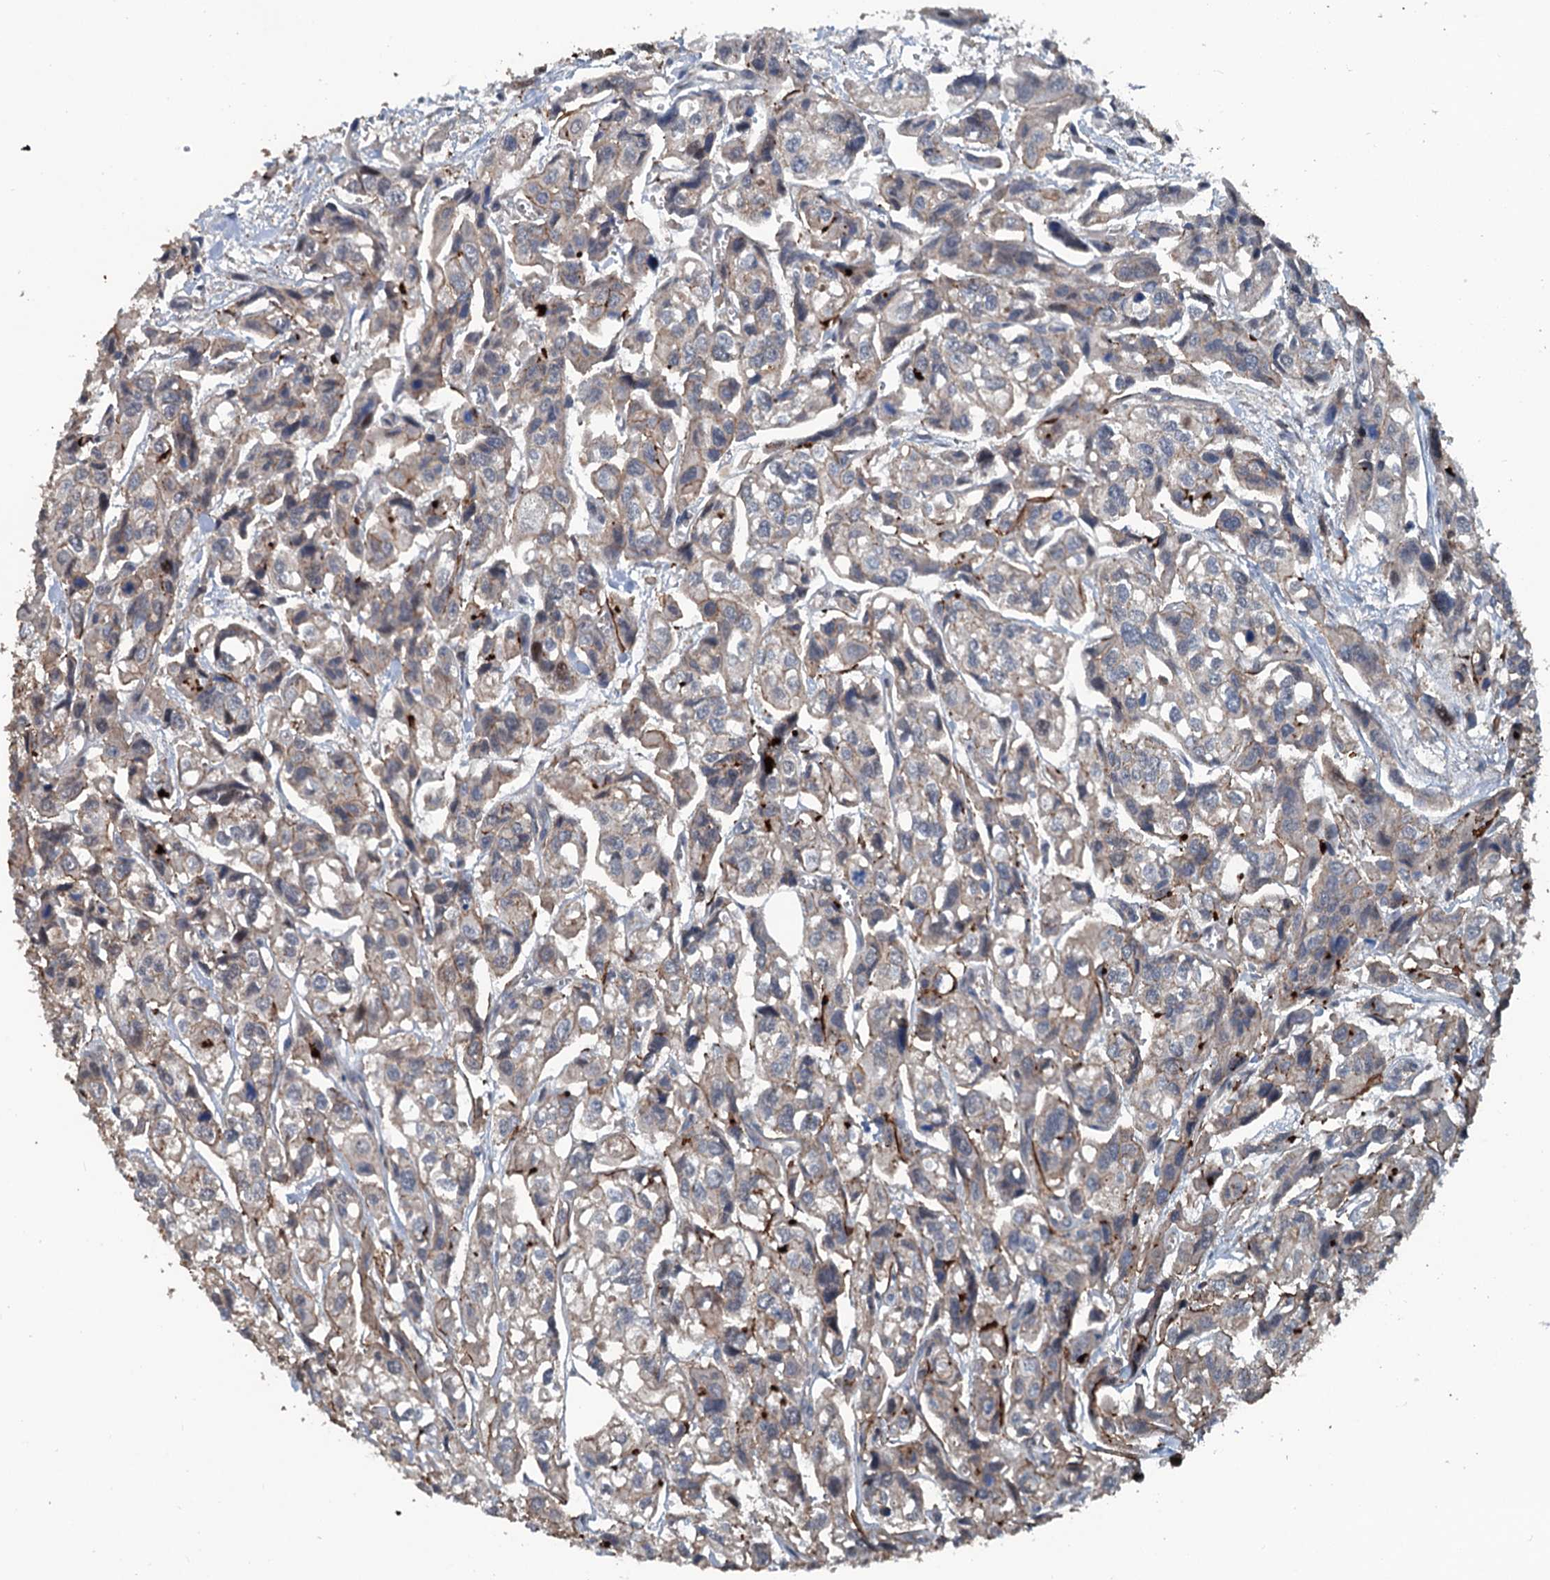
{"staining": {"intensity": "weak", "quantity": "25%-75%", "location": "cytoplasmic/membranous"}, "tissue": "urothelial cancer", "cell_type": "Tumor cells", "image_type": "cancer", "snomed": [{"axis": "morphology", "description": "Urothelial carcinoma, High grade"}, {"axis": "topography", "description": "Urinary bladder"}], "caption": "Immunohistochemical staining of human high-grade urothelial carcinoma demonstrates low levels of weak cytoplasmic/membranous positivity in about 25%-75% of tumor cells.", "gene": "TEDC1", "patient": {"sex": "male", "age": 67}}